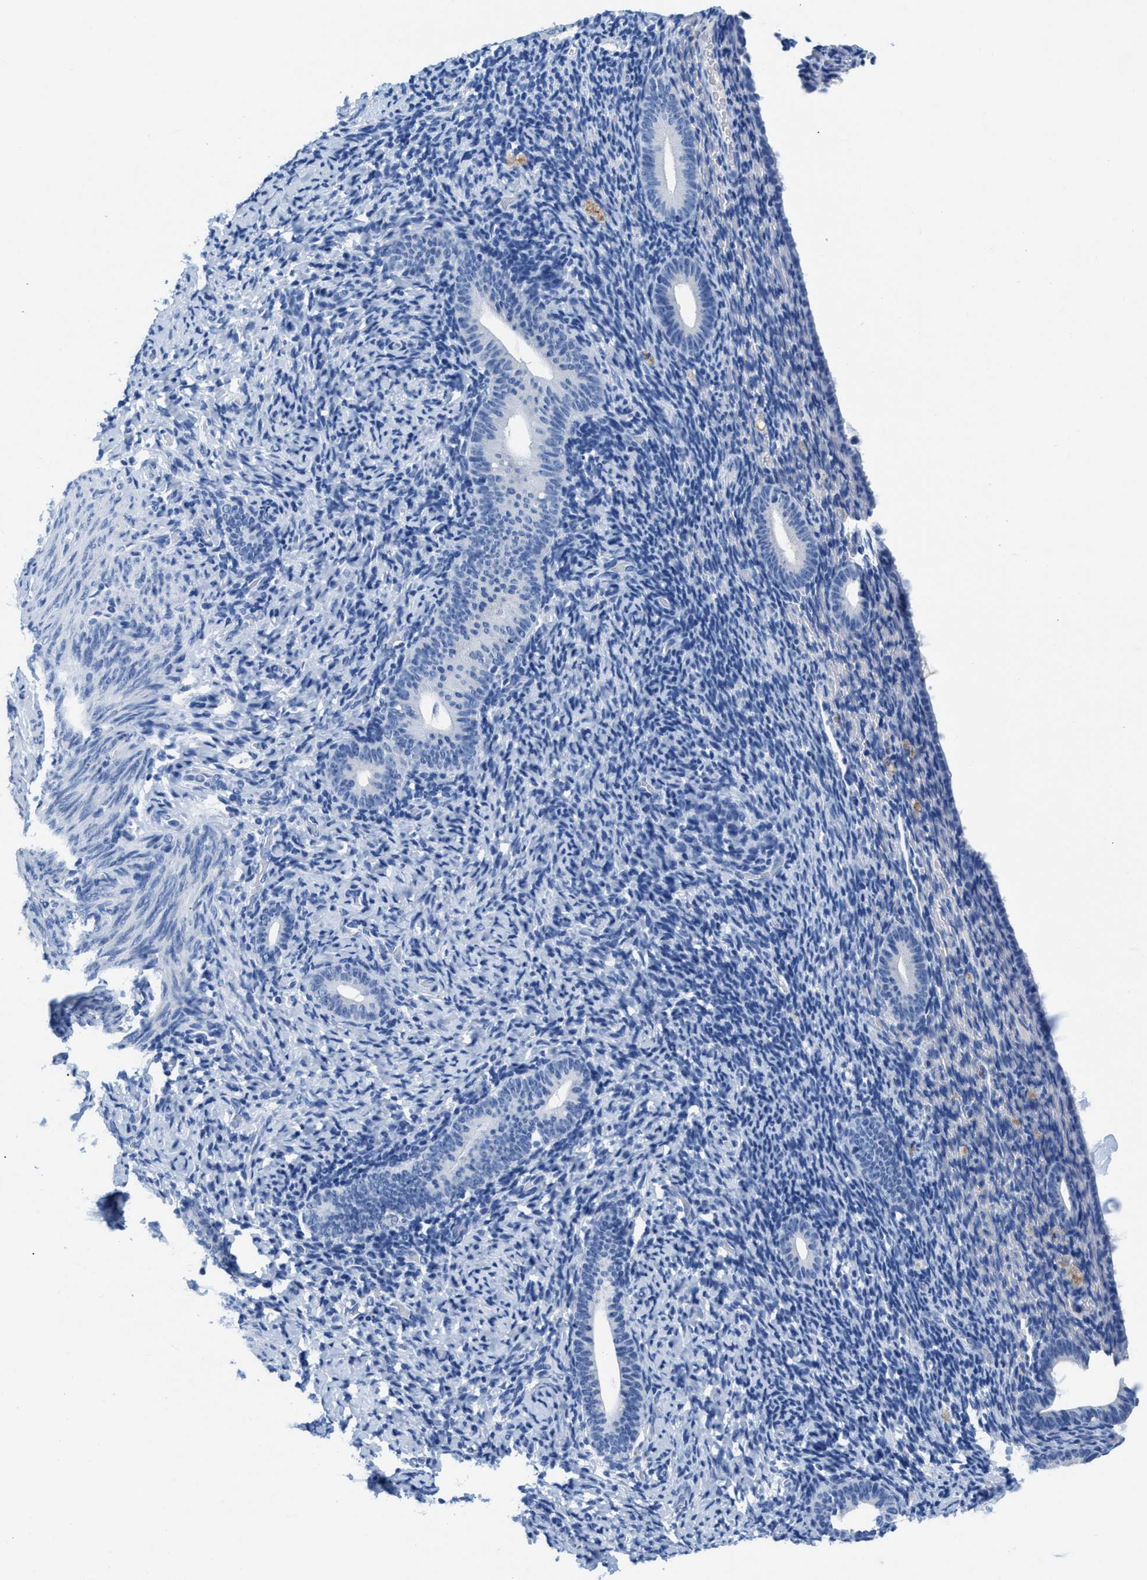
{"staining": {"intensity": "negative", "quantity": "none", "location": "none"}, "tissue": "endometrium", "cell_type": "Cells in endometrial stroma", "image_type": "normal", "snomed": [{"axis": "morphology", "description": "Normal tissue, NOS"}, {"axis": "topography", "description": "Endometrium"}], "caption": "IHC histopathology image of unremarkable endometrium stained for a protein (brown), which shows no staining in cells in endometrial stroma.", "gene": "SLFN13", "patient": {"sex": "female", "age": 51}}